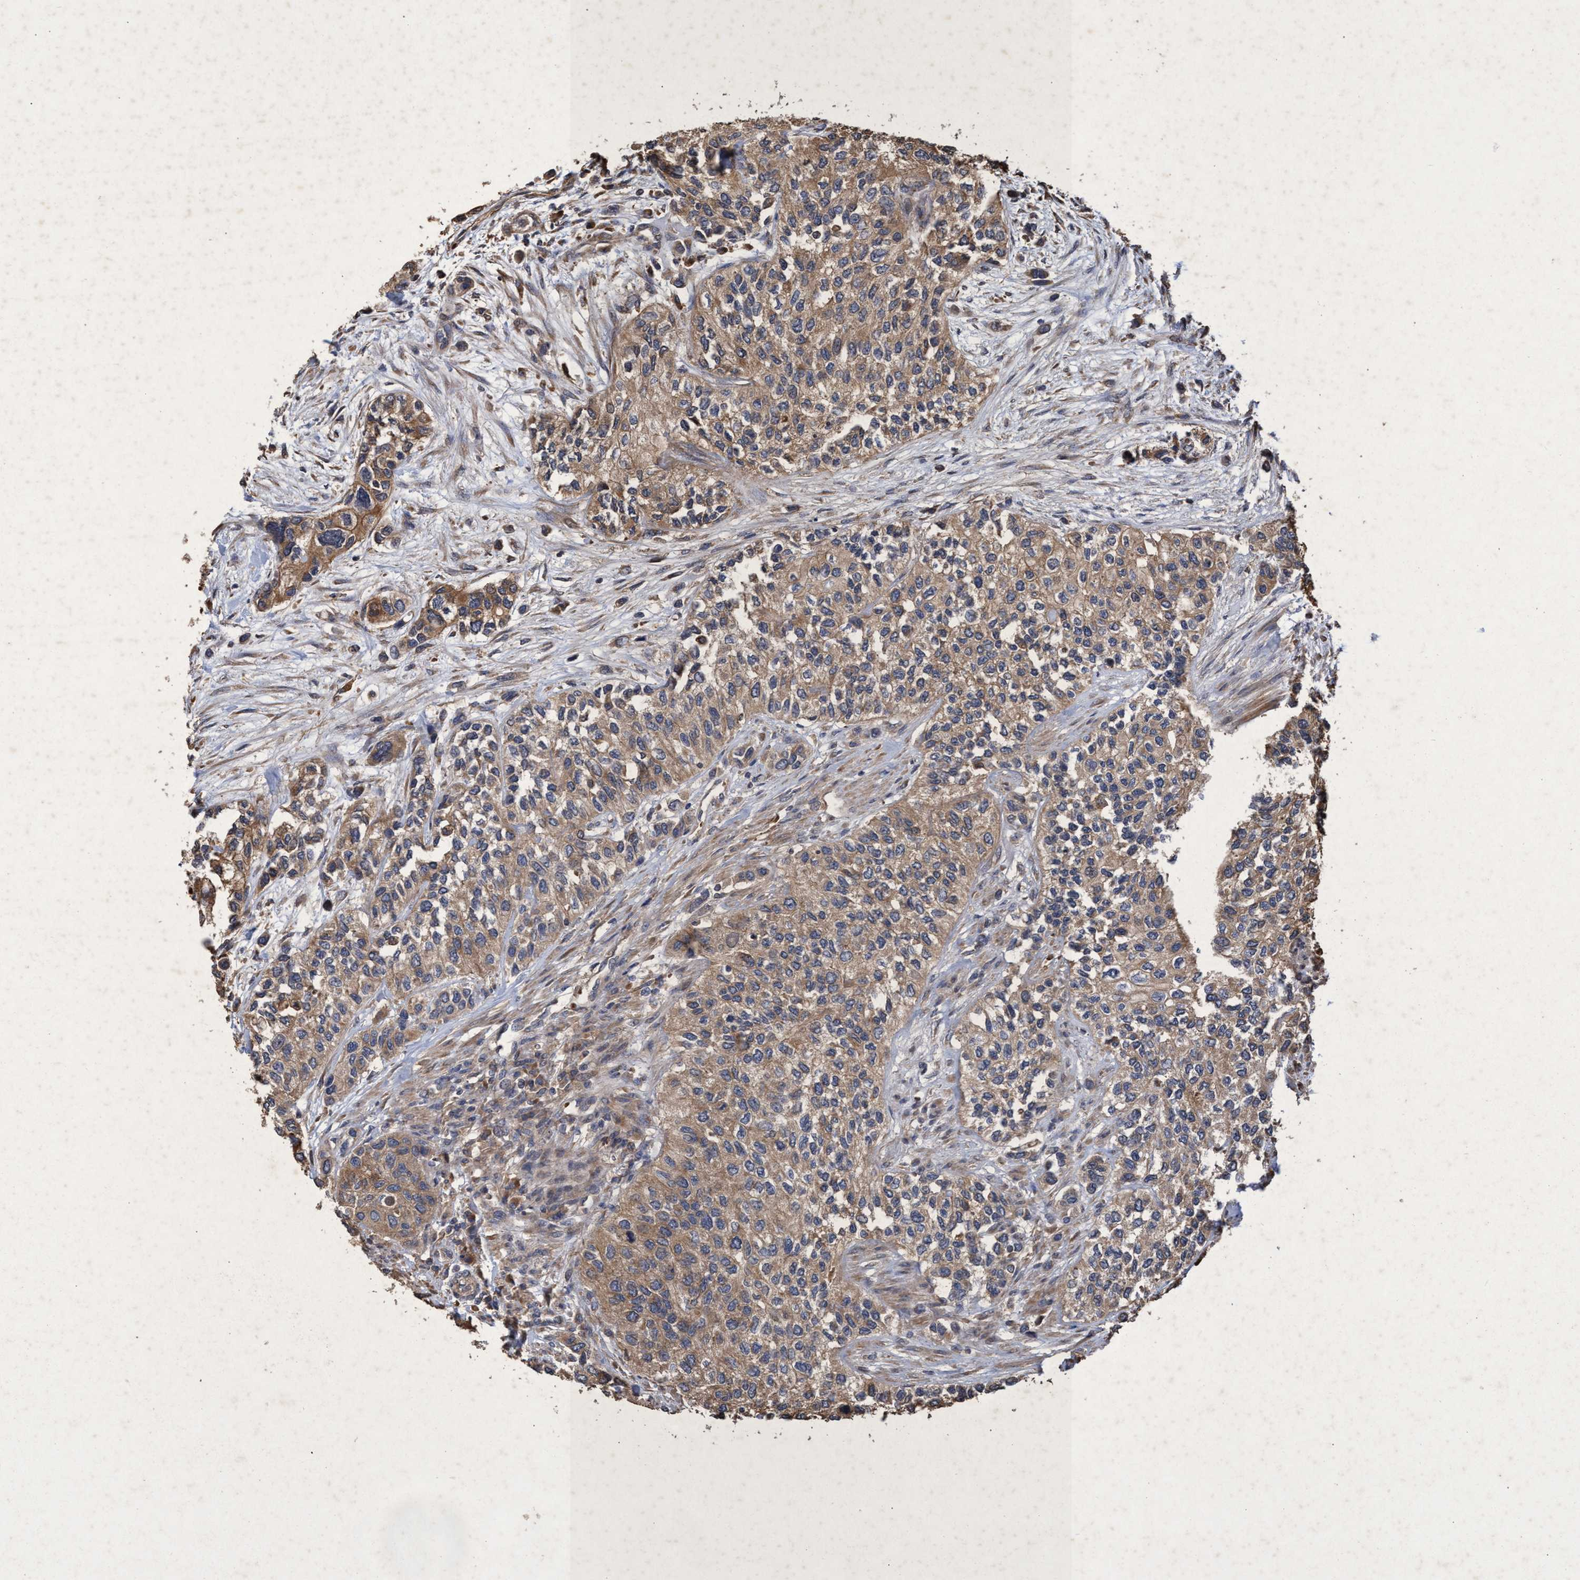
{"staining": {"intensity": "weak", "quantity": ">75%", "location": "cytoplasmic/membranous"}, "tissue": "urothelial cancer", "cell_type": "Tumor cells", "image_type": "cancer", "snomed": [{"axis": "morphology", "description": "Urothelial carcinoma, High grade"}, {"axis": "topography", "description": "Urinary bladder"}], "caption": "IHC histopathology image of neoplastic tissue: human urothelial carcinoma (high-grade) stained using IHC reveals low levels of weak protein expression localized specifically in the cytoplasmic/membranous of tumor cells, appearing as a cytoplasmic/membranous brown color.", "gene": "CHMP6", "patient": {"sex": "female", "age": 56}}